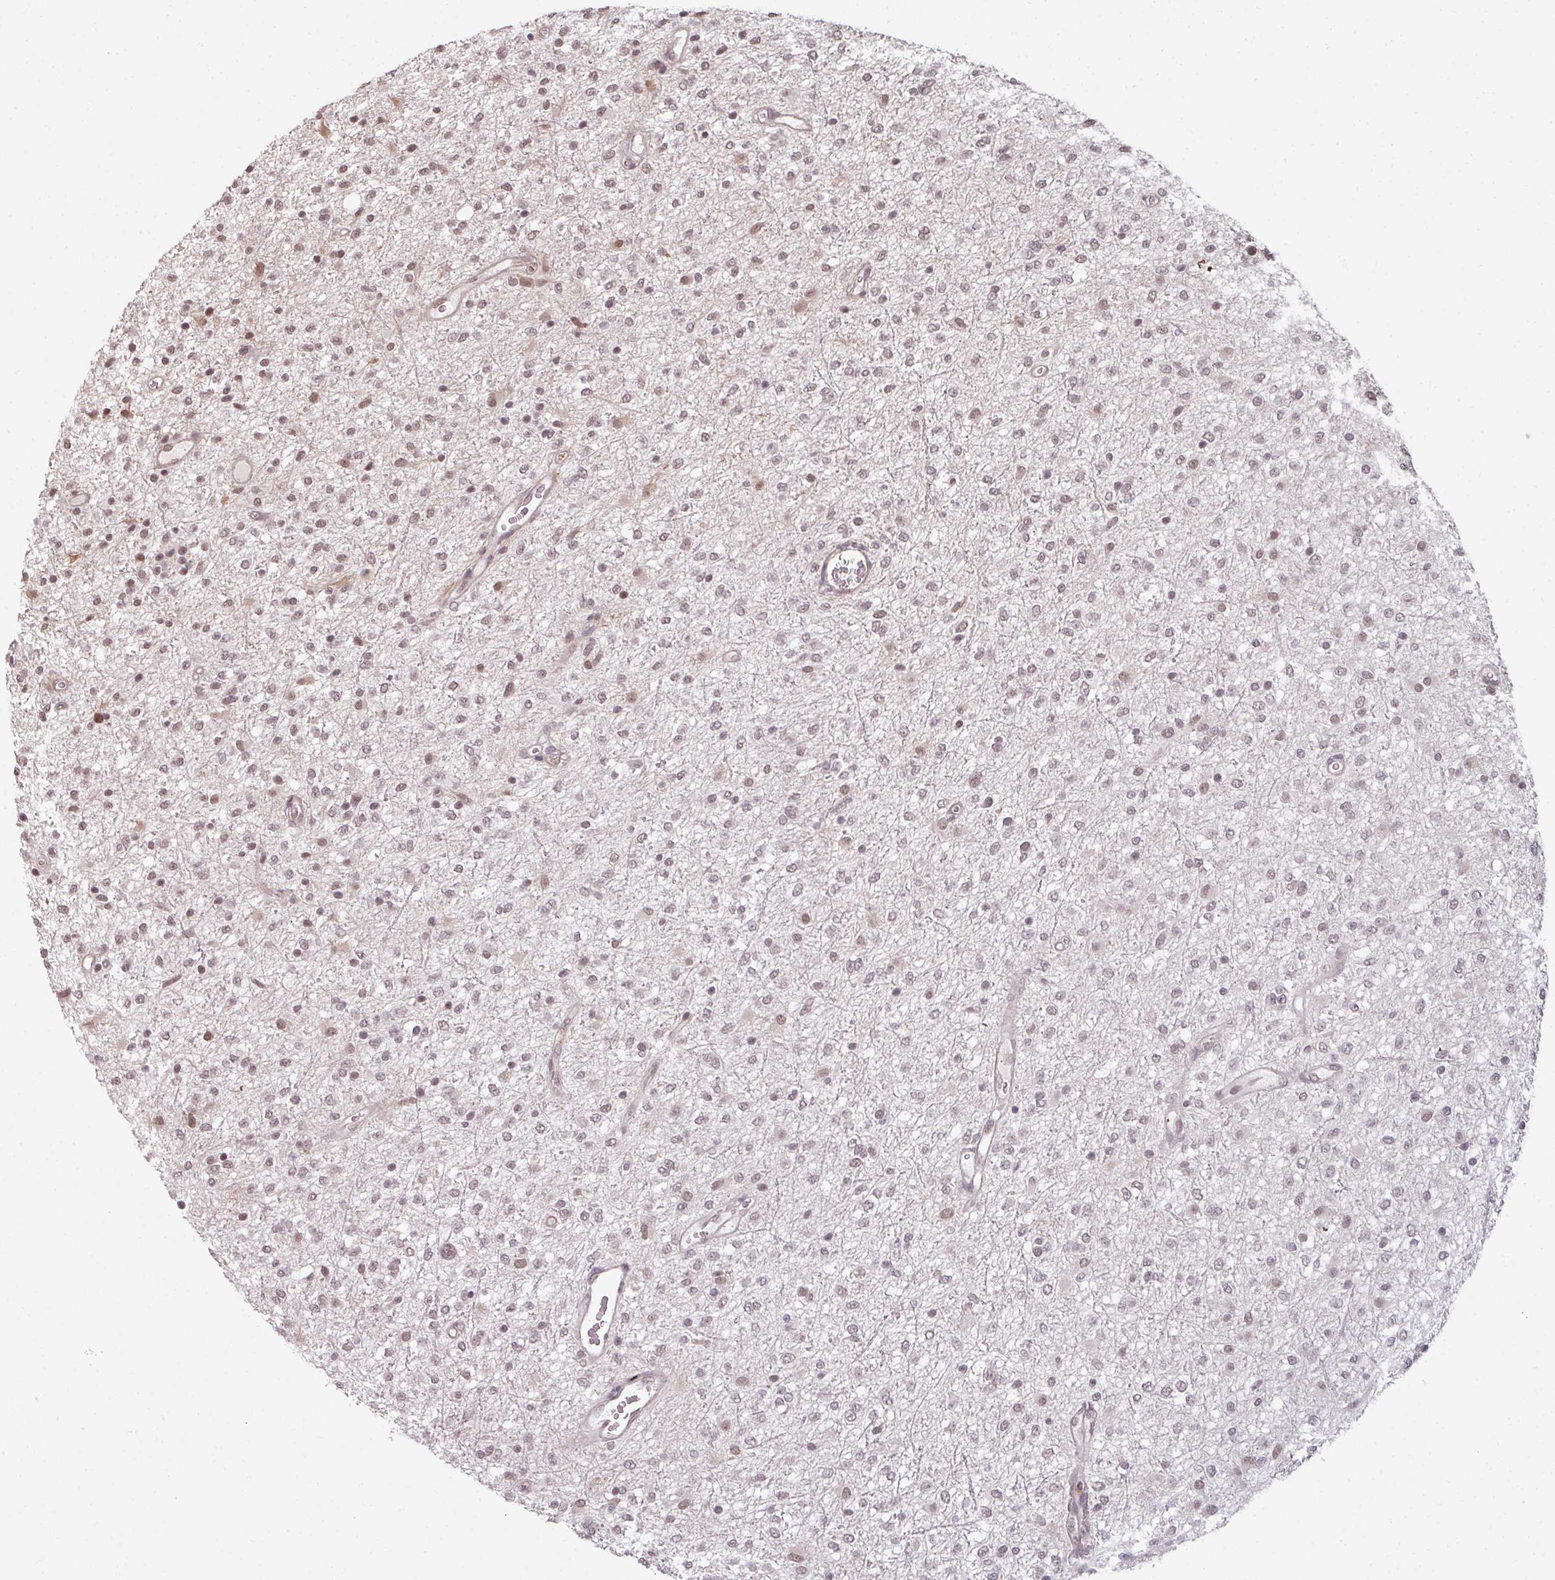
{"staining": {"intensity": "moderate", "quantity": "<25%", "location": "nuclear"}, "tissue": "glioma", "cell_type": "Tumor cells", "image_type": "cancer", "snomed": [{"axis": "morphology", "description": "Glioma, malignant, Low grade"}, {"axis": "topography", "description": "Cerebellum"}], "caption": "A low amount of moderate nuclear expression is appreciated in approximately <25% of tumor cells in glioma tissue.", "gene": "GTF2H3", "patient": {"sex": "female", "age": 5}}